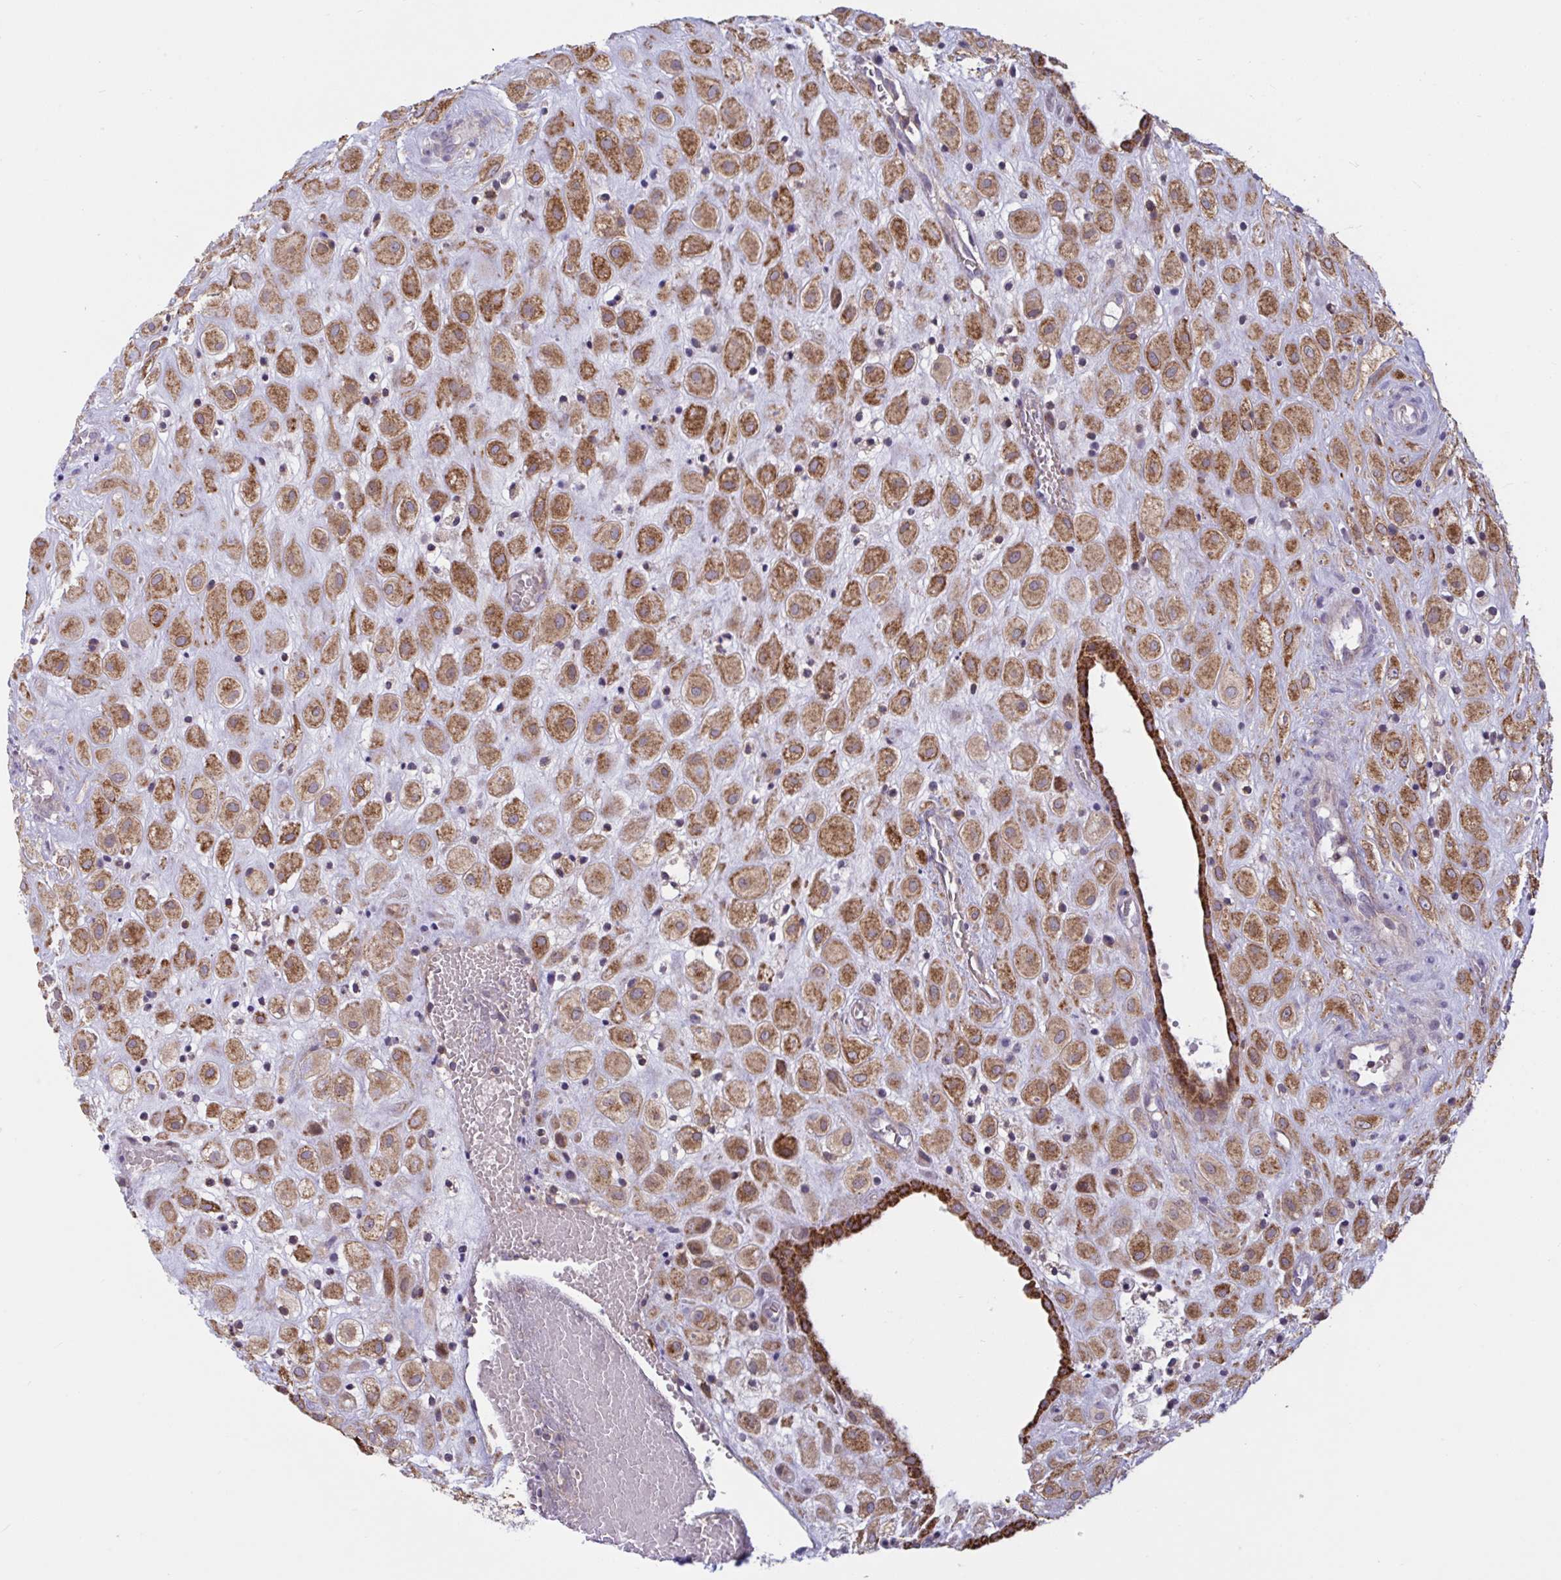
{"staining": {"intensity": "moderate", "quantity": ">75%", "location": "cytoplasmic/membranous"}, "tissue": "placenta", "cell_type": "Decidual cells", "image_type": "normal", "snomed": [{"axis": "morphology", "description": "Normal tissue, NOS"}, {"axis": "topography", "description": "Placenta"}], "caption": "Placenta stained for a protein demonstrates moderate cytoplasmic/membranous positivity in decidual cells. (DAB (3,3'-diaminobenzidine) IHC with brightfield microscopy, high magnification).", "gene": "TANK", "patient": {"sex": "female", "age": 24}}